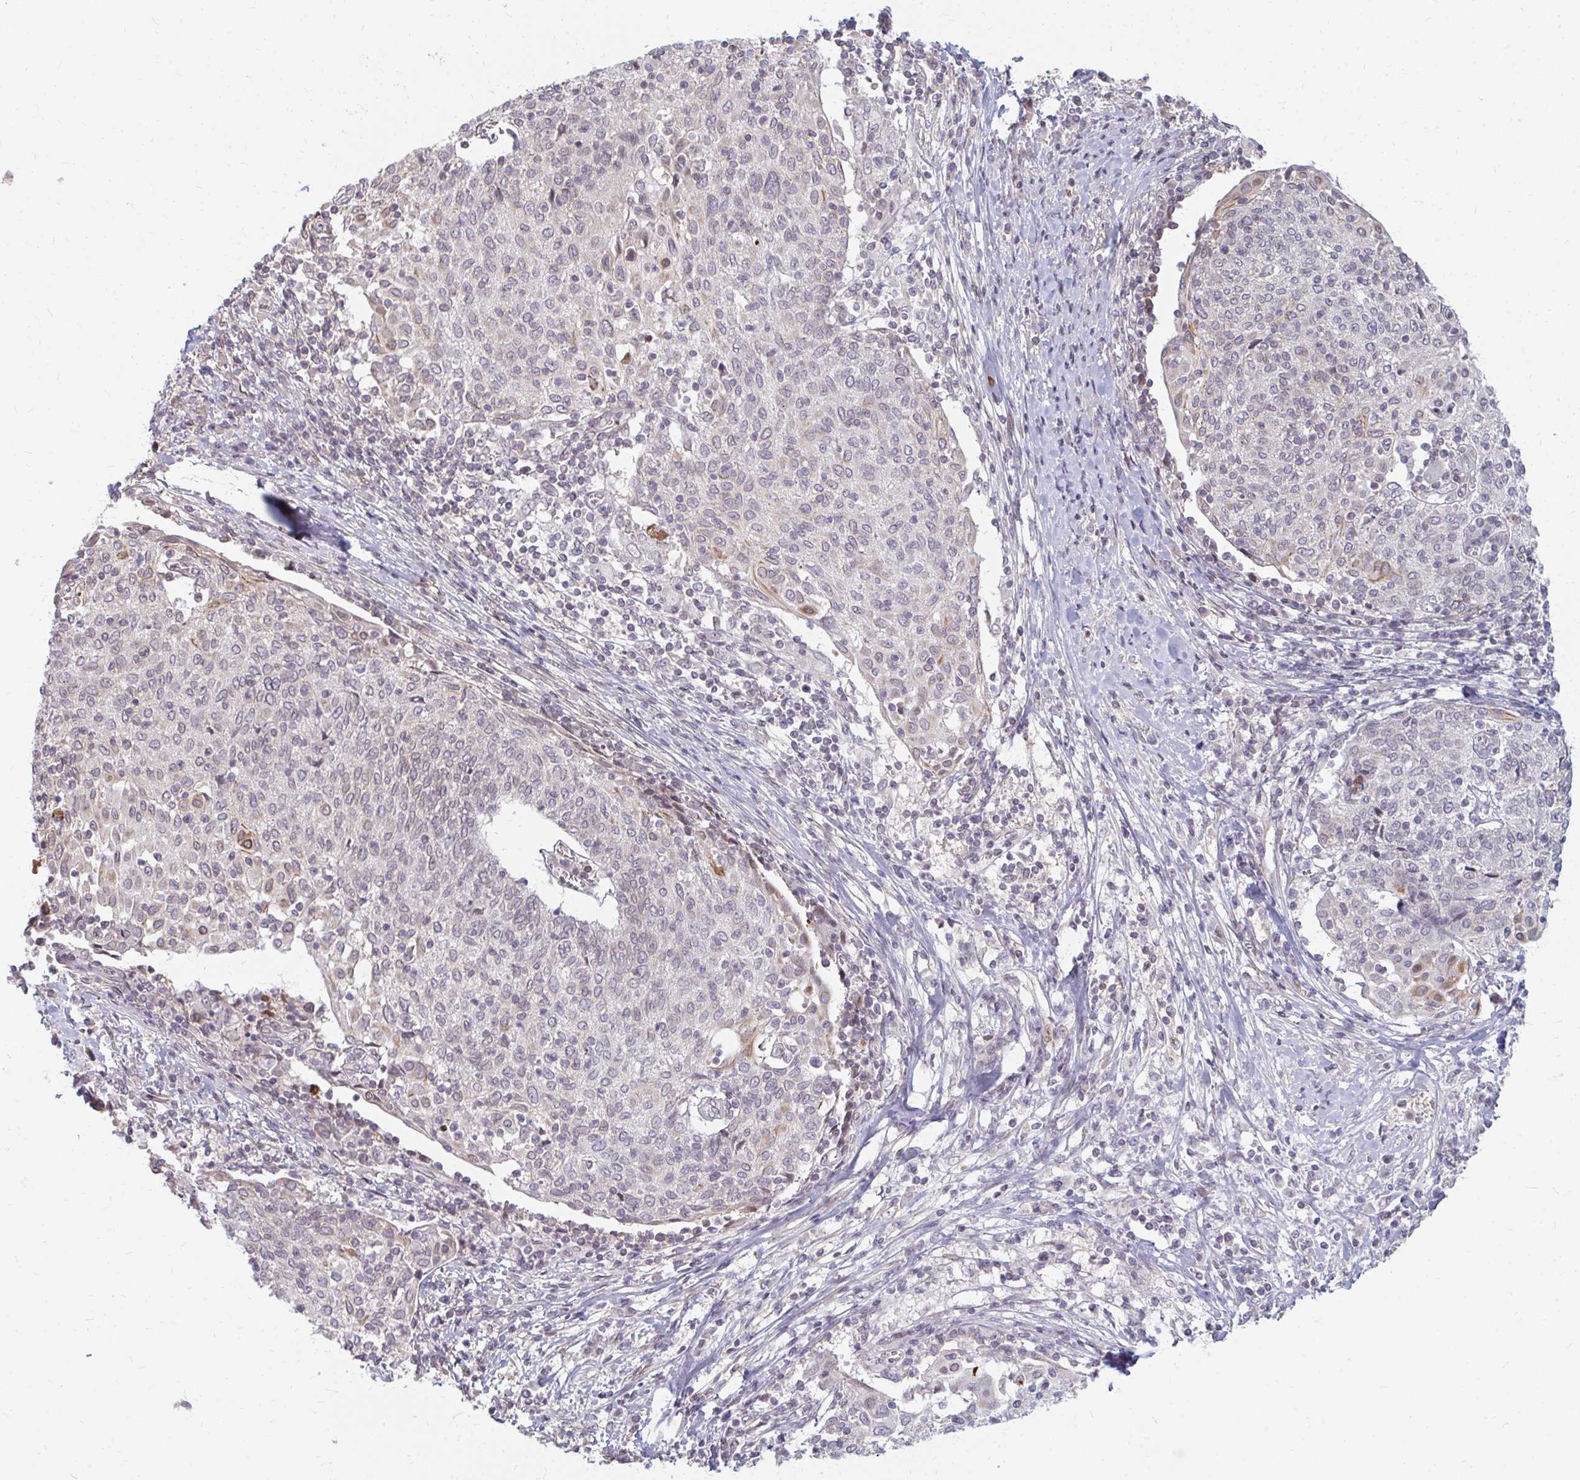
{"staining": {"intensity": "negative", "quantity": "none", "location": "none"}, "tissue": "cervical cancer", "cell_type": "Tumor cells", "image_type": "cancer", "snomed": [{"axis": "morphology", "description": "Squamous cell carcinoma, NOS"}, {"axis": "topography", "description": "Cervix"}], "caption": "DAB immunohistochemical staining of human cervical squamous cell carcinoma exhibits no significant positivity in tumor cells.", "gene": "GPC5", "patient": {"sex": "female", "age": 52}}